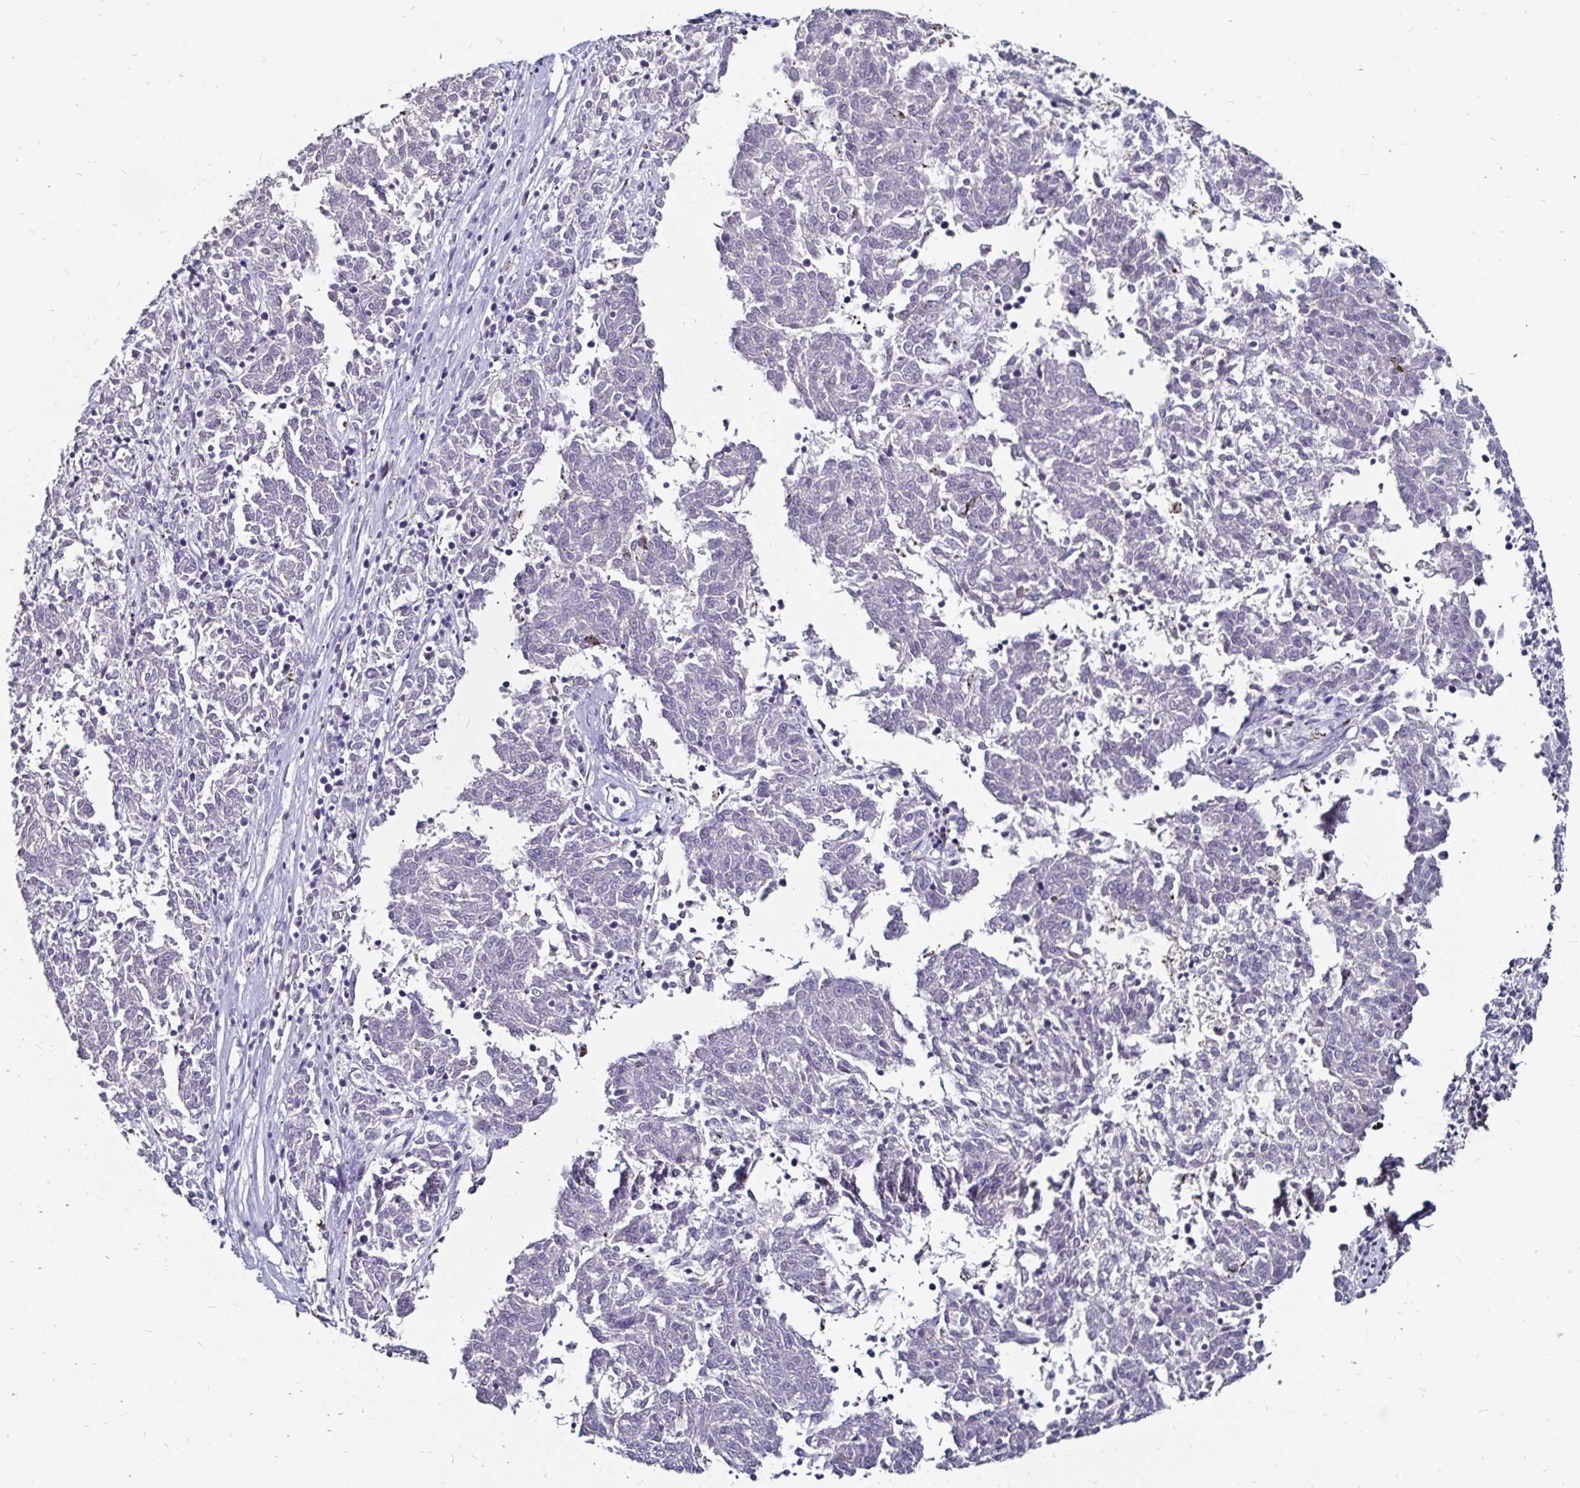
{"staining": {"intensity": "negative", "quantity": "none", "location": "none"}, "tissue": "melanoma", "cell_type": "Tumor cells", "image_type": "cancer", "snomed": [{"axis": "morphology", "description": "Malignant melanoma, NOS"}, {"axis": "topography", "description": "Skin"}], "caption": "This is a image of IHC staining of malignant melanoma, which shows no positivity in tumor cells.", "gene": "FAIM2", "patient": {"sex": "female", "age": 72}}